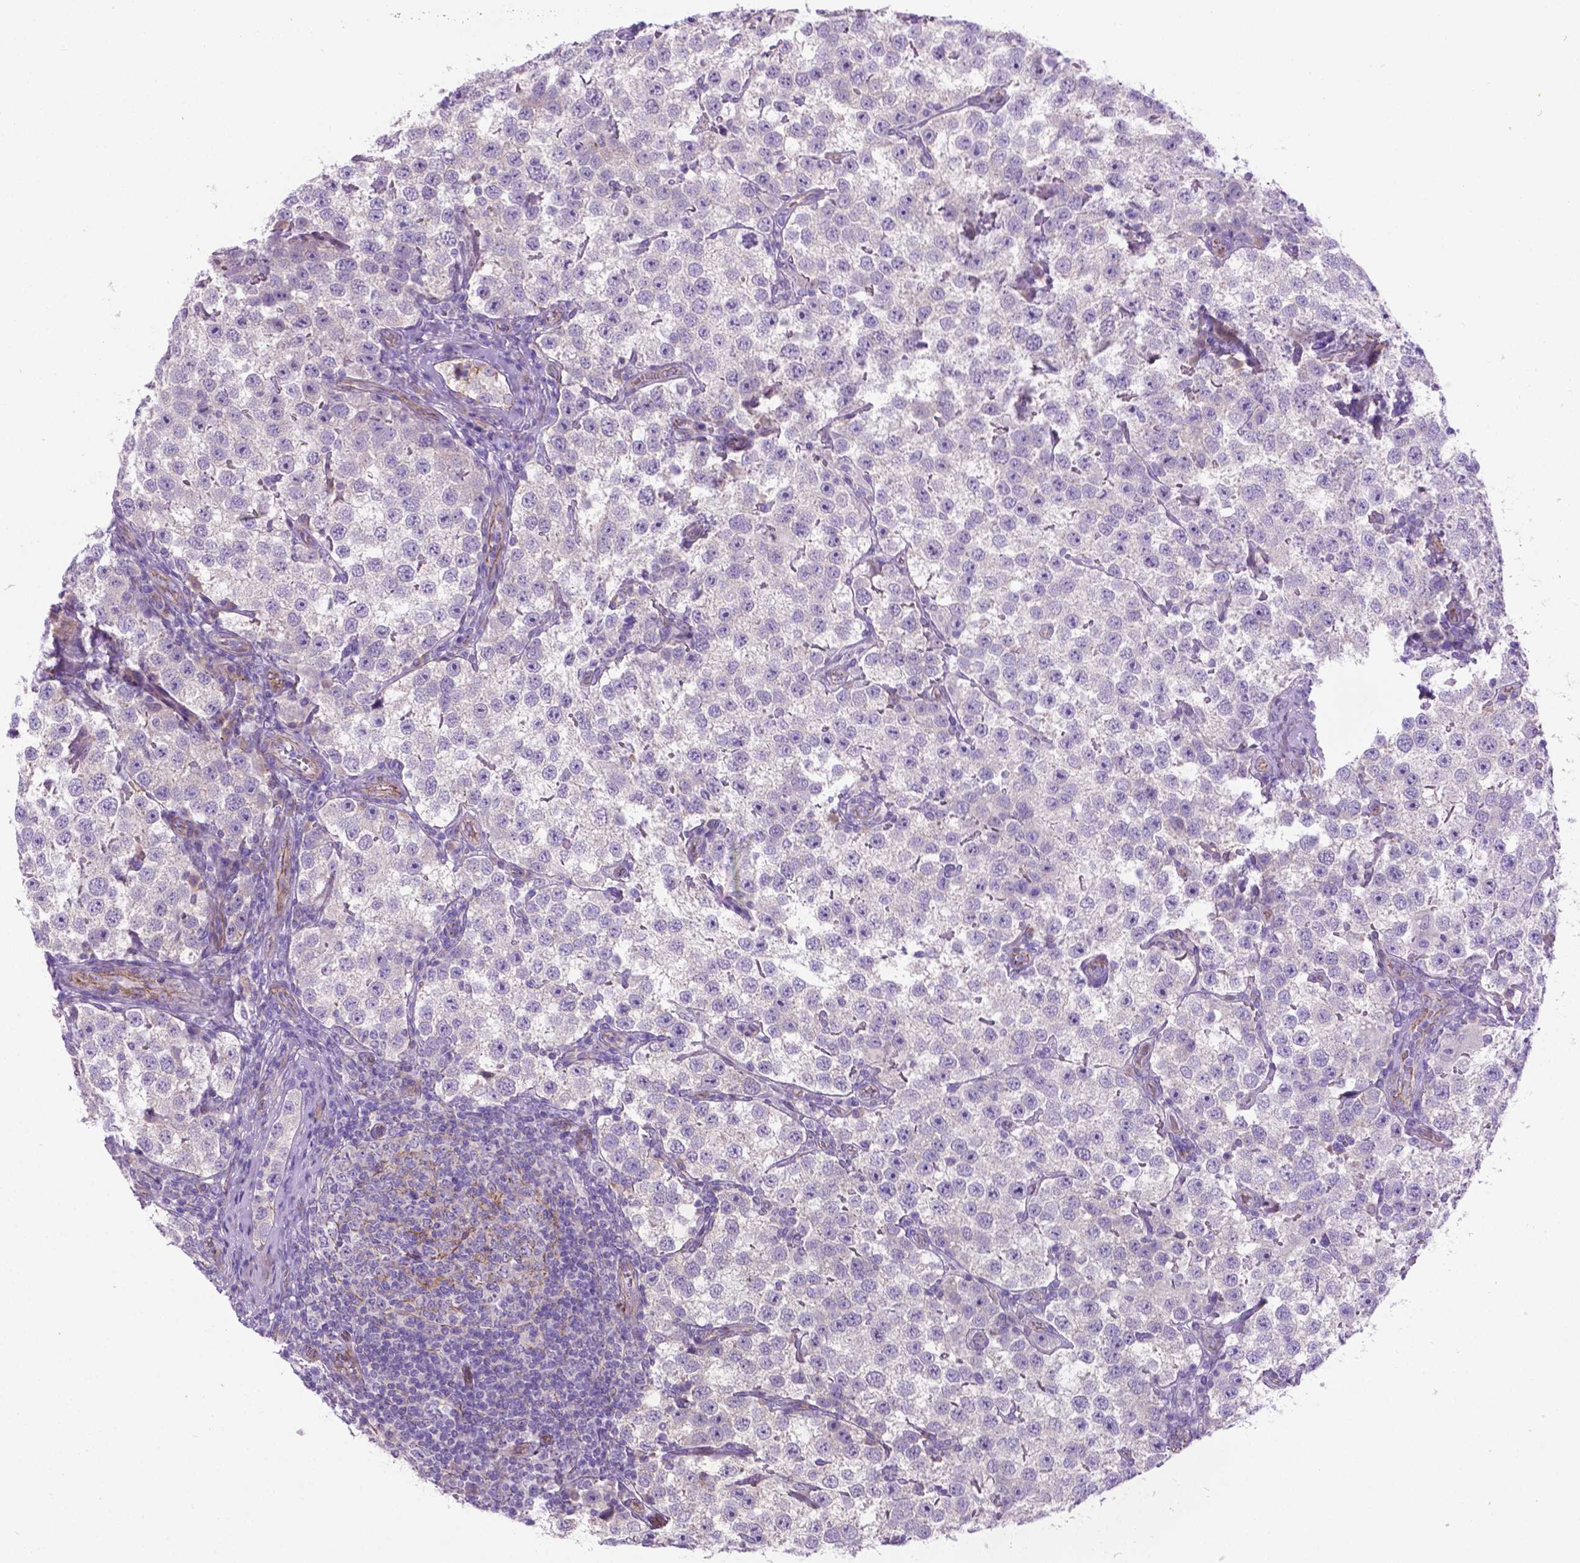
{"staining": {"intensity": "negative", "quantity": "none", "location": "none"}, "tissue": "testis cancer", "cell_type": "Tumor cells", "image_type": "cancer", "snomed": [{"axis": "morphology", "description": "Seminoma, NOS"}, {"axis": "topography", "description": "Testis"}], "caption": "Histopathology image shows no protein positivity in tumor cells of testis cancer tissue. Brightfield microscopy of IHC stained with DAB (brown) and hematoxylin (blue), captured at high magnification.", "gene": "CCER2", "patient": {"sex": "male", "age": 37}}